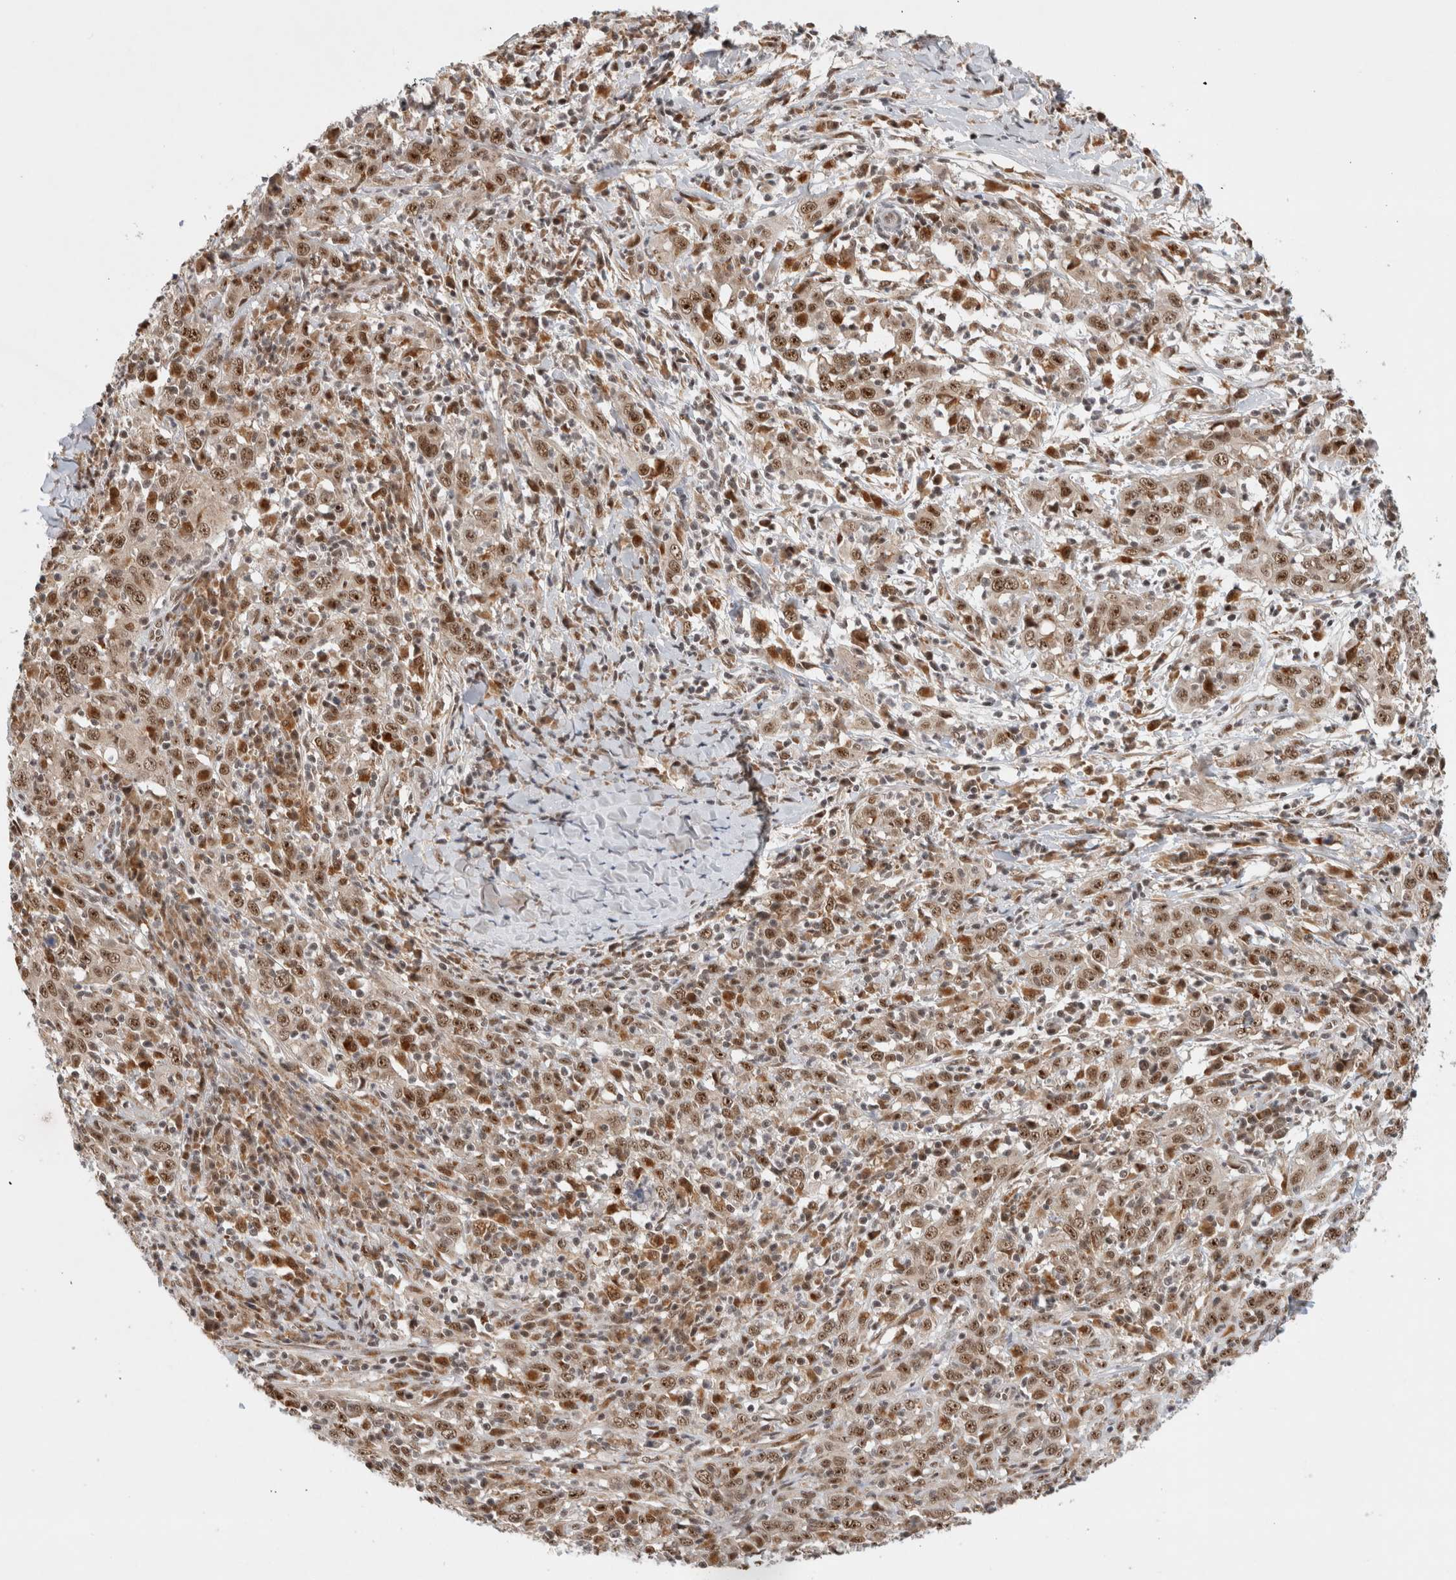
{"staining": {"intensity": "moderate", "quantity": ">75%", "location": "nuclear"}, "tissue": "cervical cancer", "cell_type": "Tumor cells", "image_type": "cancer", "snomed": [{"axis": "morphology", "description": "Squamous cell carcinoma, NOS"}, {"axis": "topography", "description": "Cervix"}], "caption": "The image demonstrates staining of cervical cancer, revealing moderate nuclear protein positivity (brown color) within tumor cells. Using DAB (3,3'-diaminobenzidine) (brown) and hematoxylin (blue) stains, captured at high magnification using brightfield microscopy.", "gene": "NCAPG2", "patient": {"sex": "female", "age": 46}}